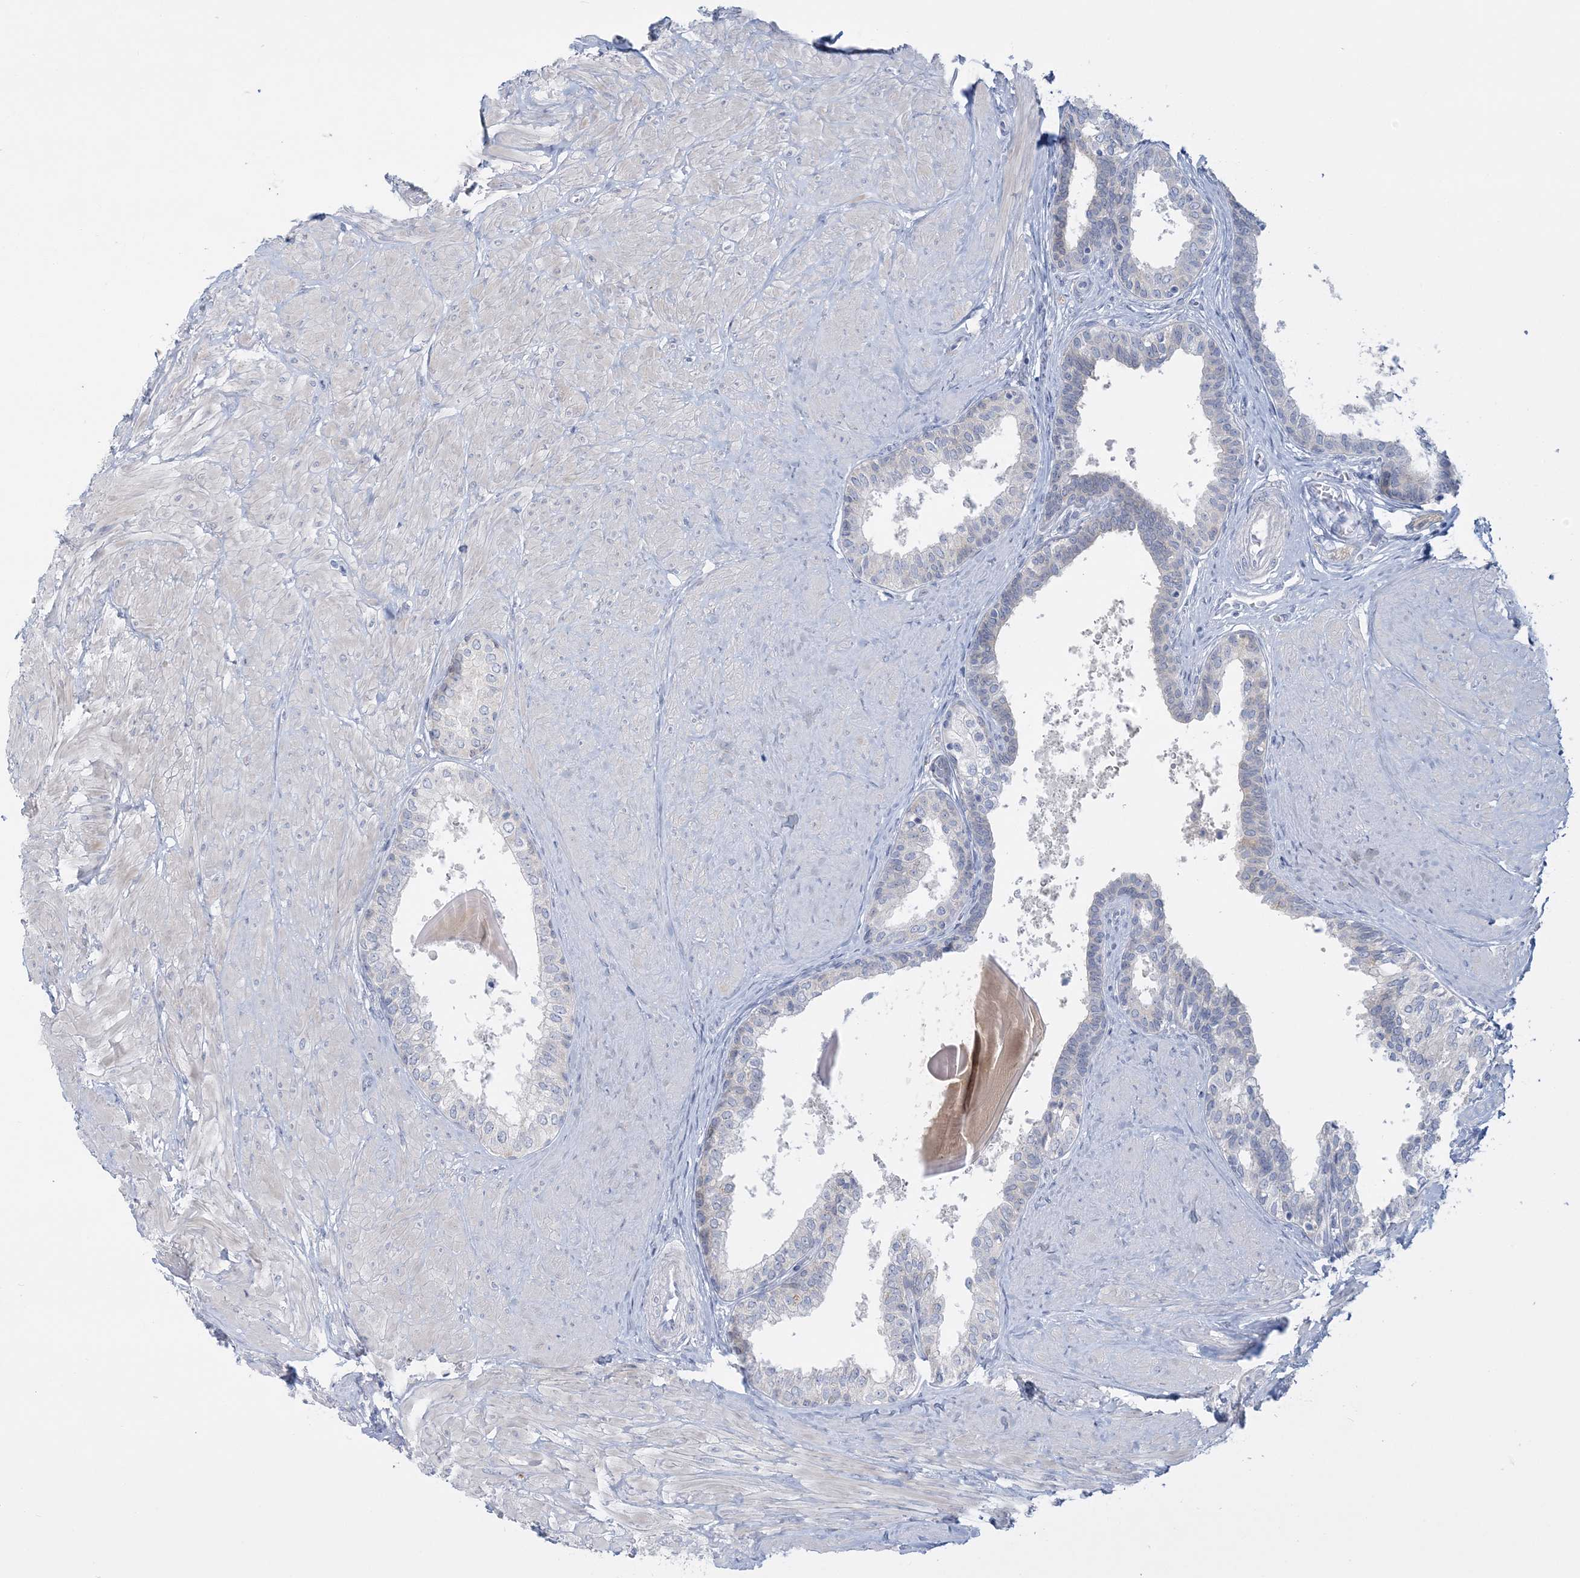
{"staining": {"intensity": "negative", "quantity": "none", "location": "none"}, "tissue": "prostate", "cell_type": "Glandular cells", "image_type": "normal", "snomed": [{"axis": "morphology", "description": "Normal tissue, NOS"}, {"axis": "topography", "description": "Prostate"}], "caption": "Protein analysis of normal prostate demonstrates no significant positivity in glandular cells.", "gene": "ENSG00000288637", "patient": {"sex": "male", "age": 48}}